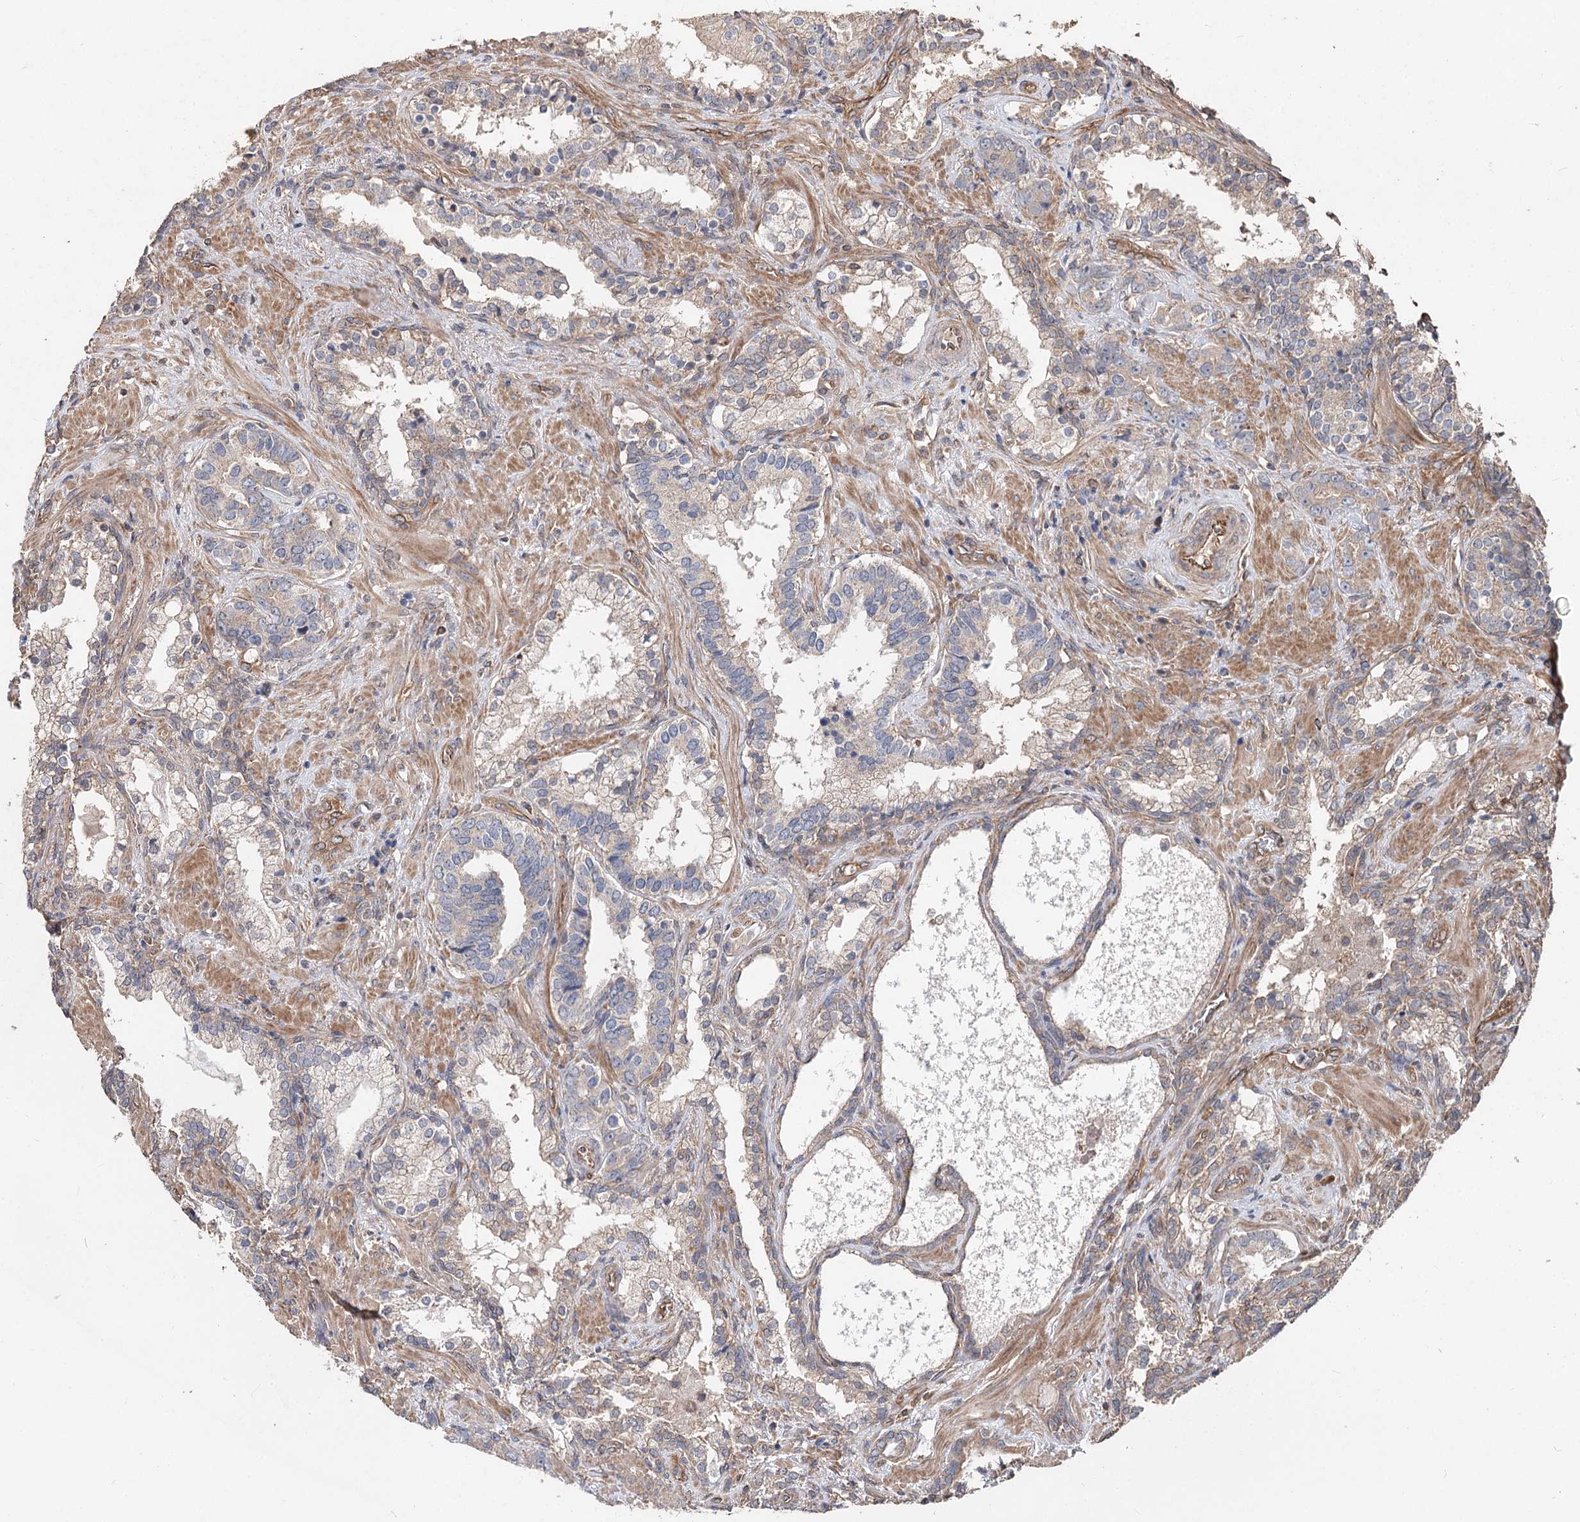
{"staining": {"intensity": "negative", "quantity": "none", "location": "none"}, "tissue": "prostate cancer", "cell_type": "Tumor cells", "image_type": "cancer", "snomed": [{"axis": "morphology", "description": "Adenocarcinoma, High grade"}, {"axis": "topography", "description": "Prostate"}], "caption": "DAB (3,3'-diaminobenzidine) immunohistochemical staining of human high-grade adenocarcinoma (prostate) shows no significant positivity in tumor cells. The staining was performed using DAB (3,3'-diaminobenzidine) to visualize the protein expression in brown, while the nuclei were stained in blue with hematoxylin (Magnification: 20x).", "gene": "SPART", "patient": {"sex": "male", "age": 58}}